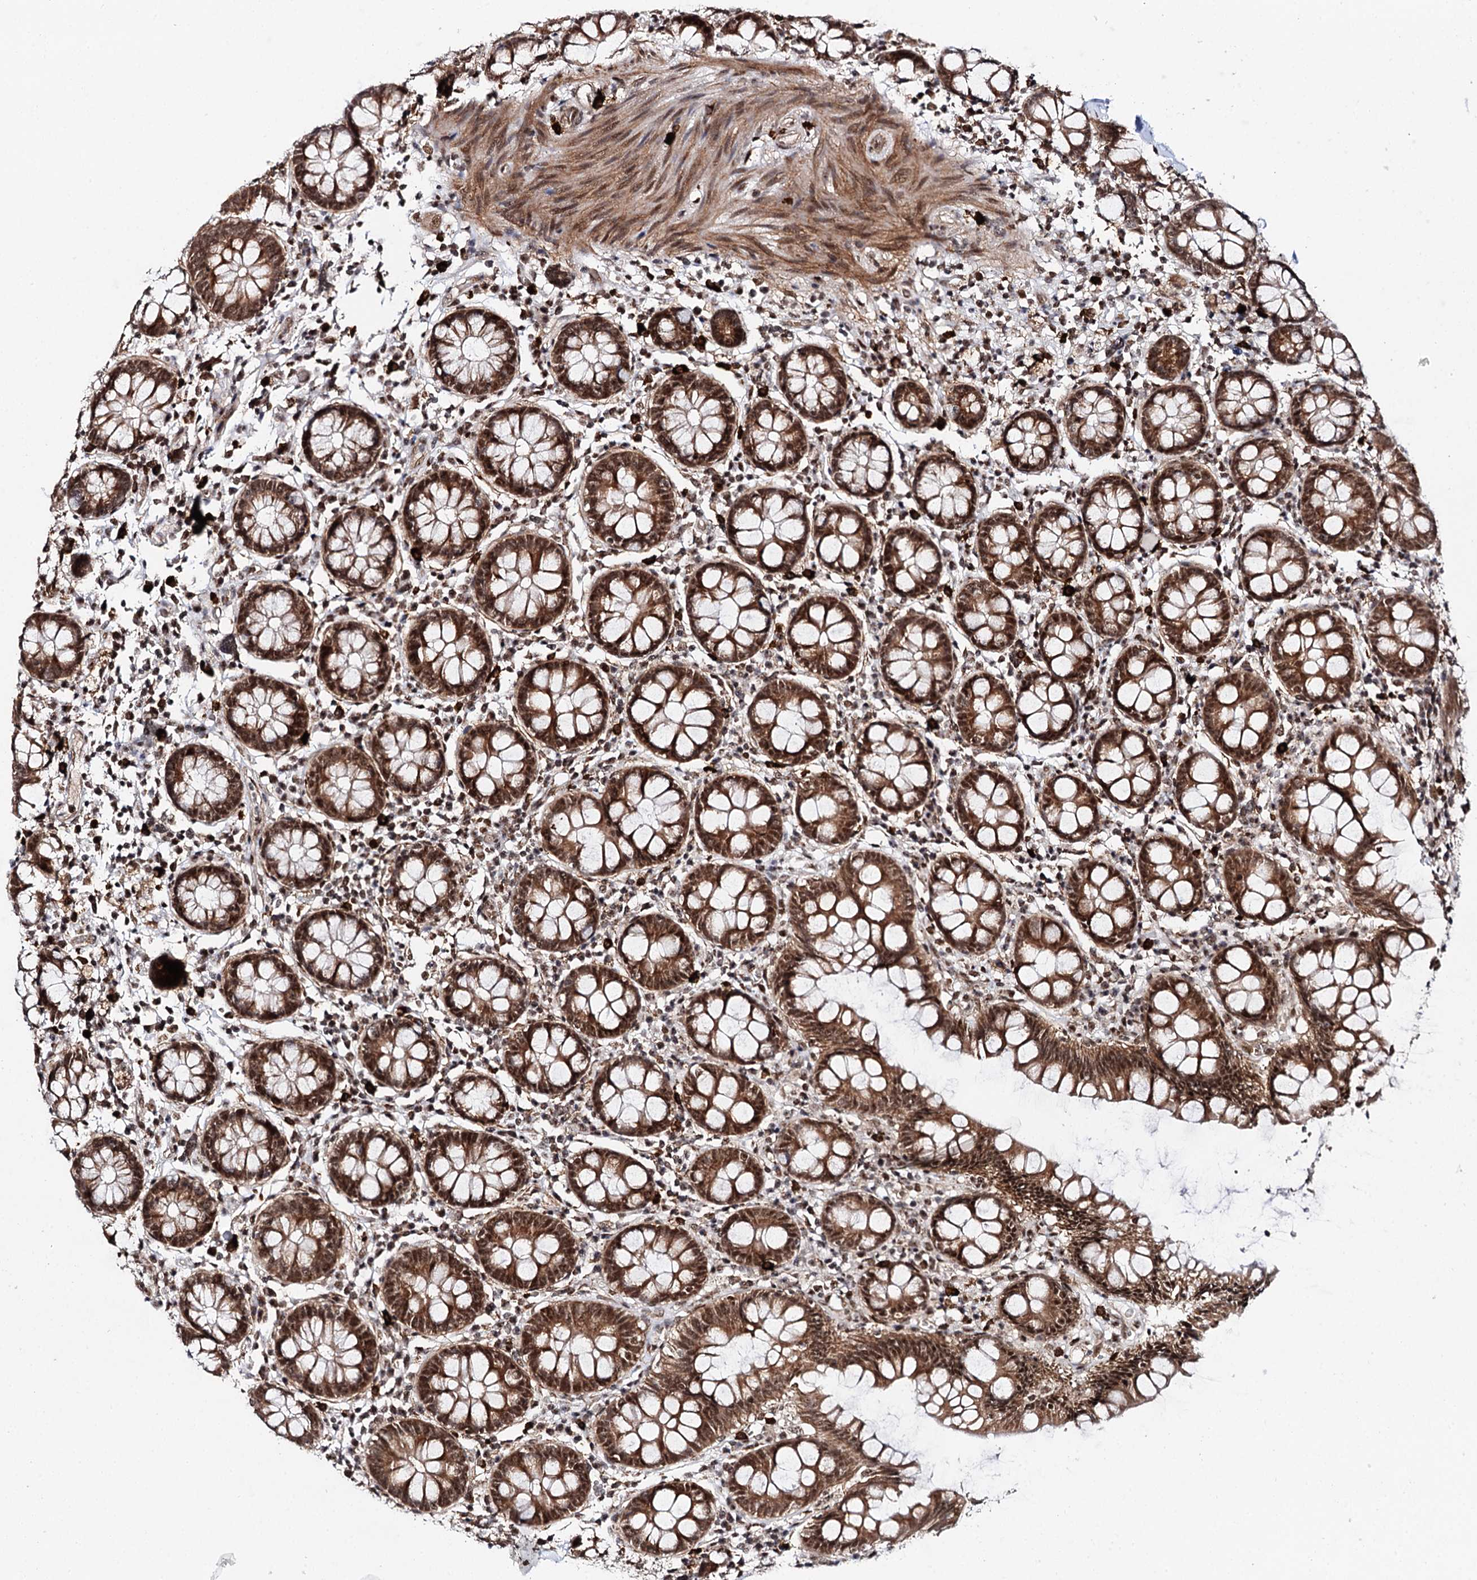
{"staining": {"intensity": "strong", "quantity": ">75%", "location": "cytoplasmic/membranous,nuclear"}, "tissue": "colon", "cell_type": "Endothelial cells", "image_type": "normal", "snomed": [{"axis": "morphology", "description": "Normal tissue, NOS"}, {"axis": "topography", "description": "Colon"}], "caption": "Immunohistochemical staining of unremarkable colon demonstrates high levels of strong cytoplasmic/membranous,nuclear staining in approximately >75% of endothelial cells. (brown staining indicates protein expression, while blue staining denotes nuclei).", "gene": "BUD13", "patient": {"sex": "female", "age": 79}}